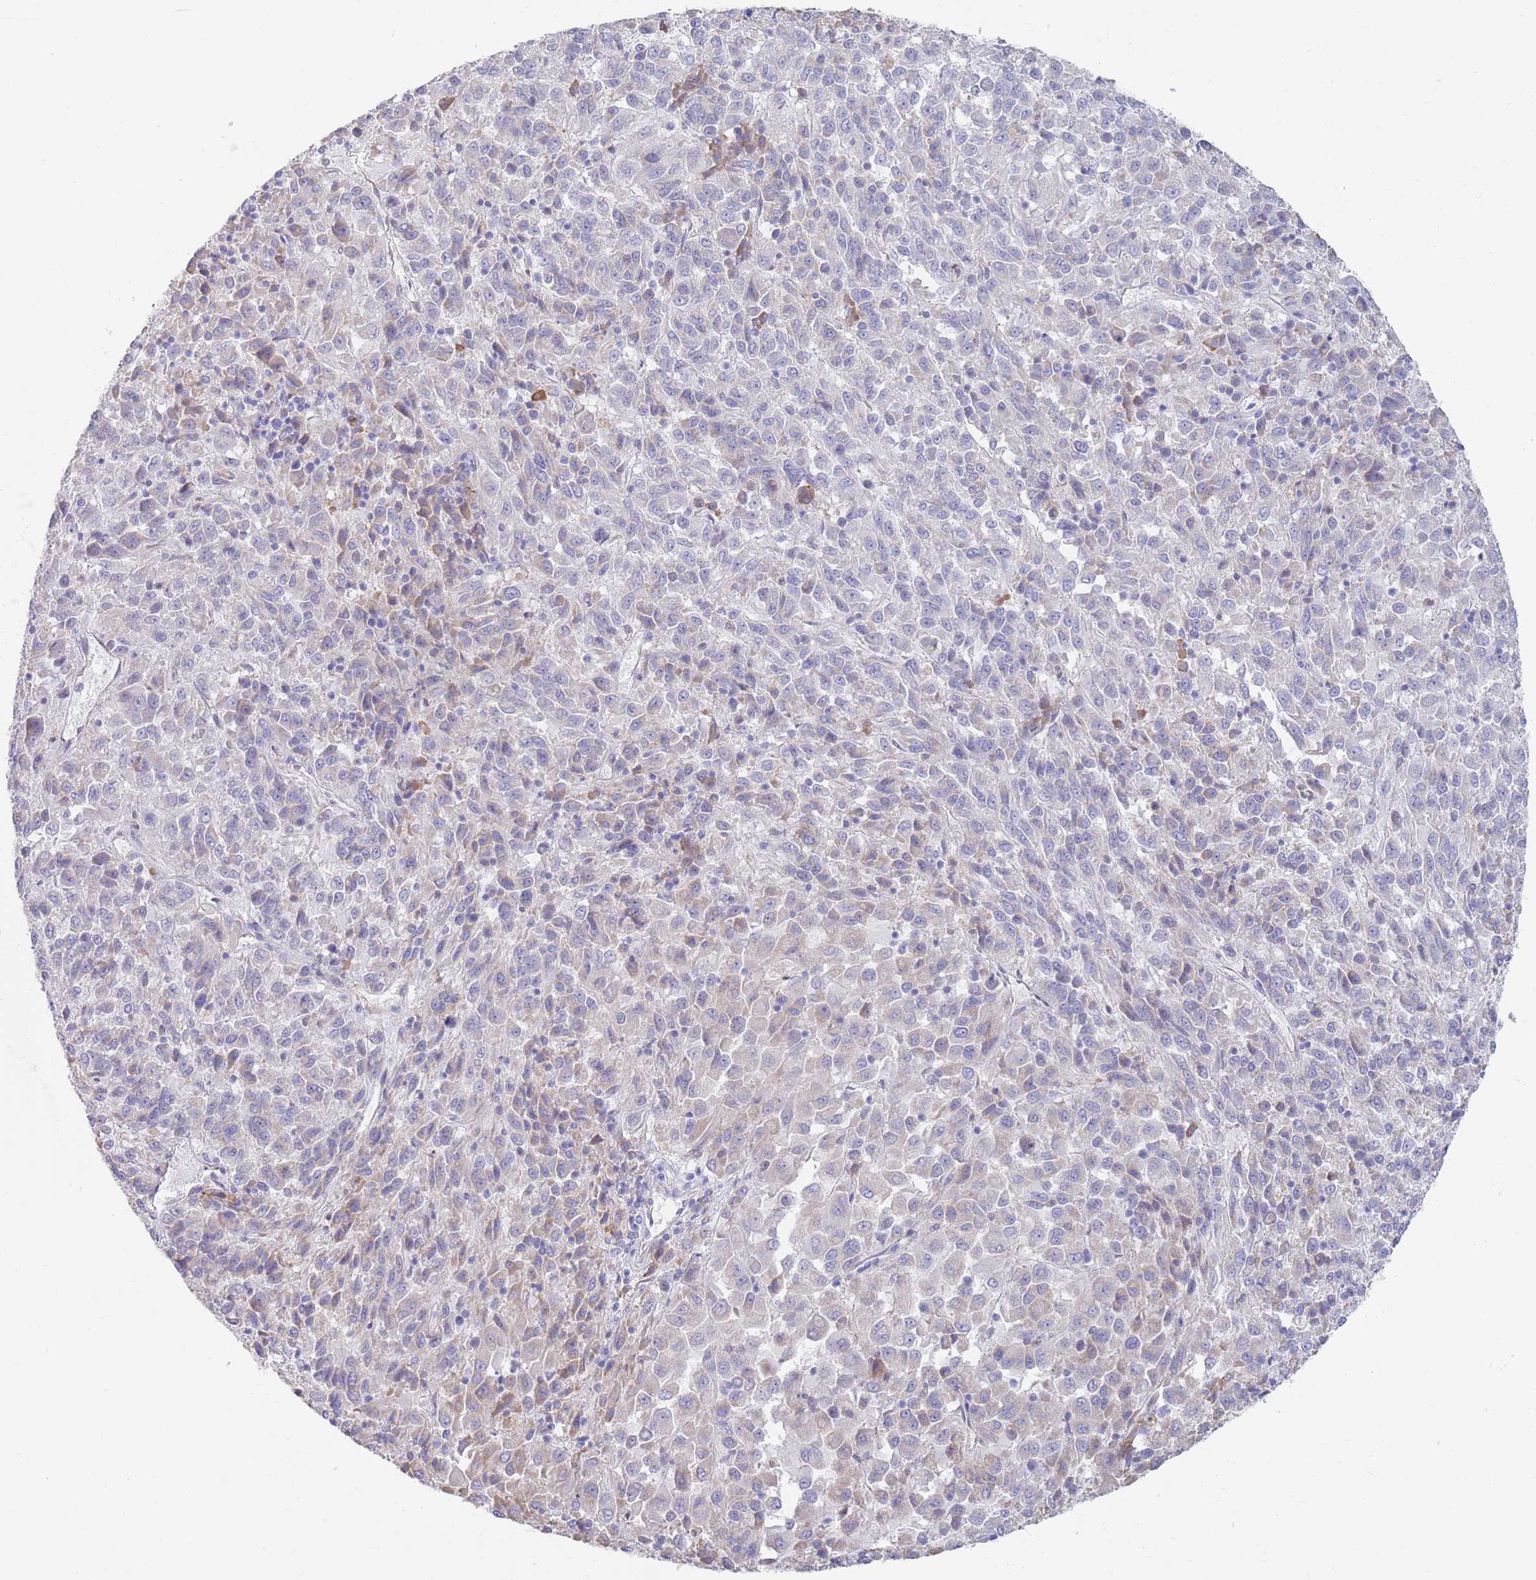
{"staining": {"intensity": "negative", "quantity": "none", "location": "none"}, "tissue": "melanoma", "cell_type": "Tumor cells", "image_type": "cancer", "snomed": [{"axis": "morphology", "description": "Malignant melanoma, Metastatic site"}, {"axis": "topography", "description": "Lung"}], "caption": "This image is of malignant melanoma (metastatic site) stained with IHC to label a protein in brown with the nuclei are counter-stained blue. There is no expression in tumor cells.", "gene": "CCDC149", "patient": {"sex": "male", "age": 64}}